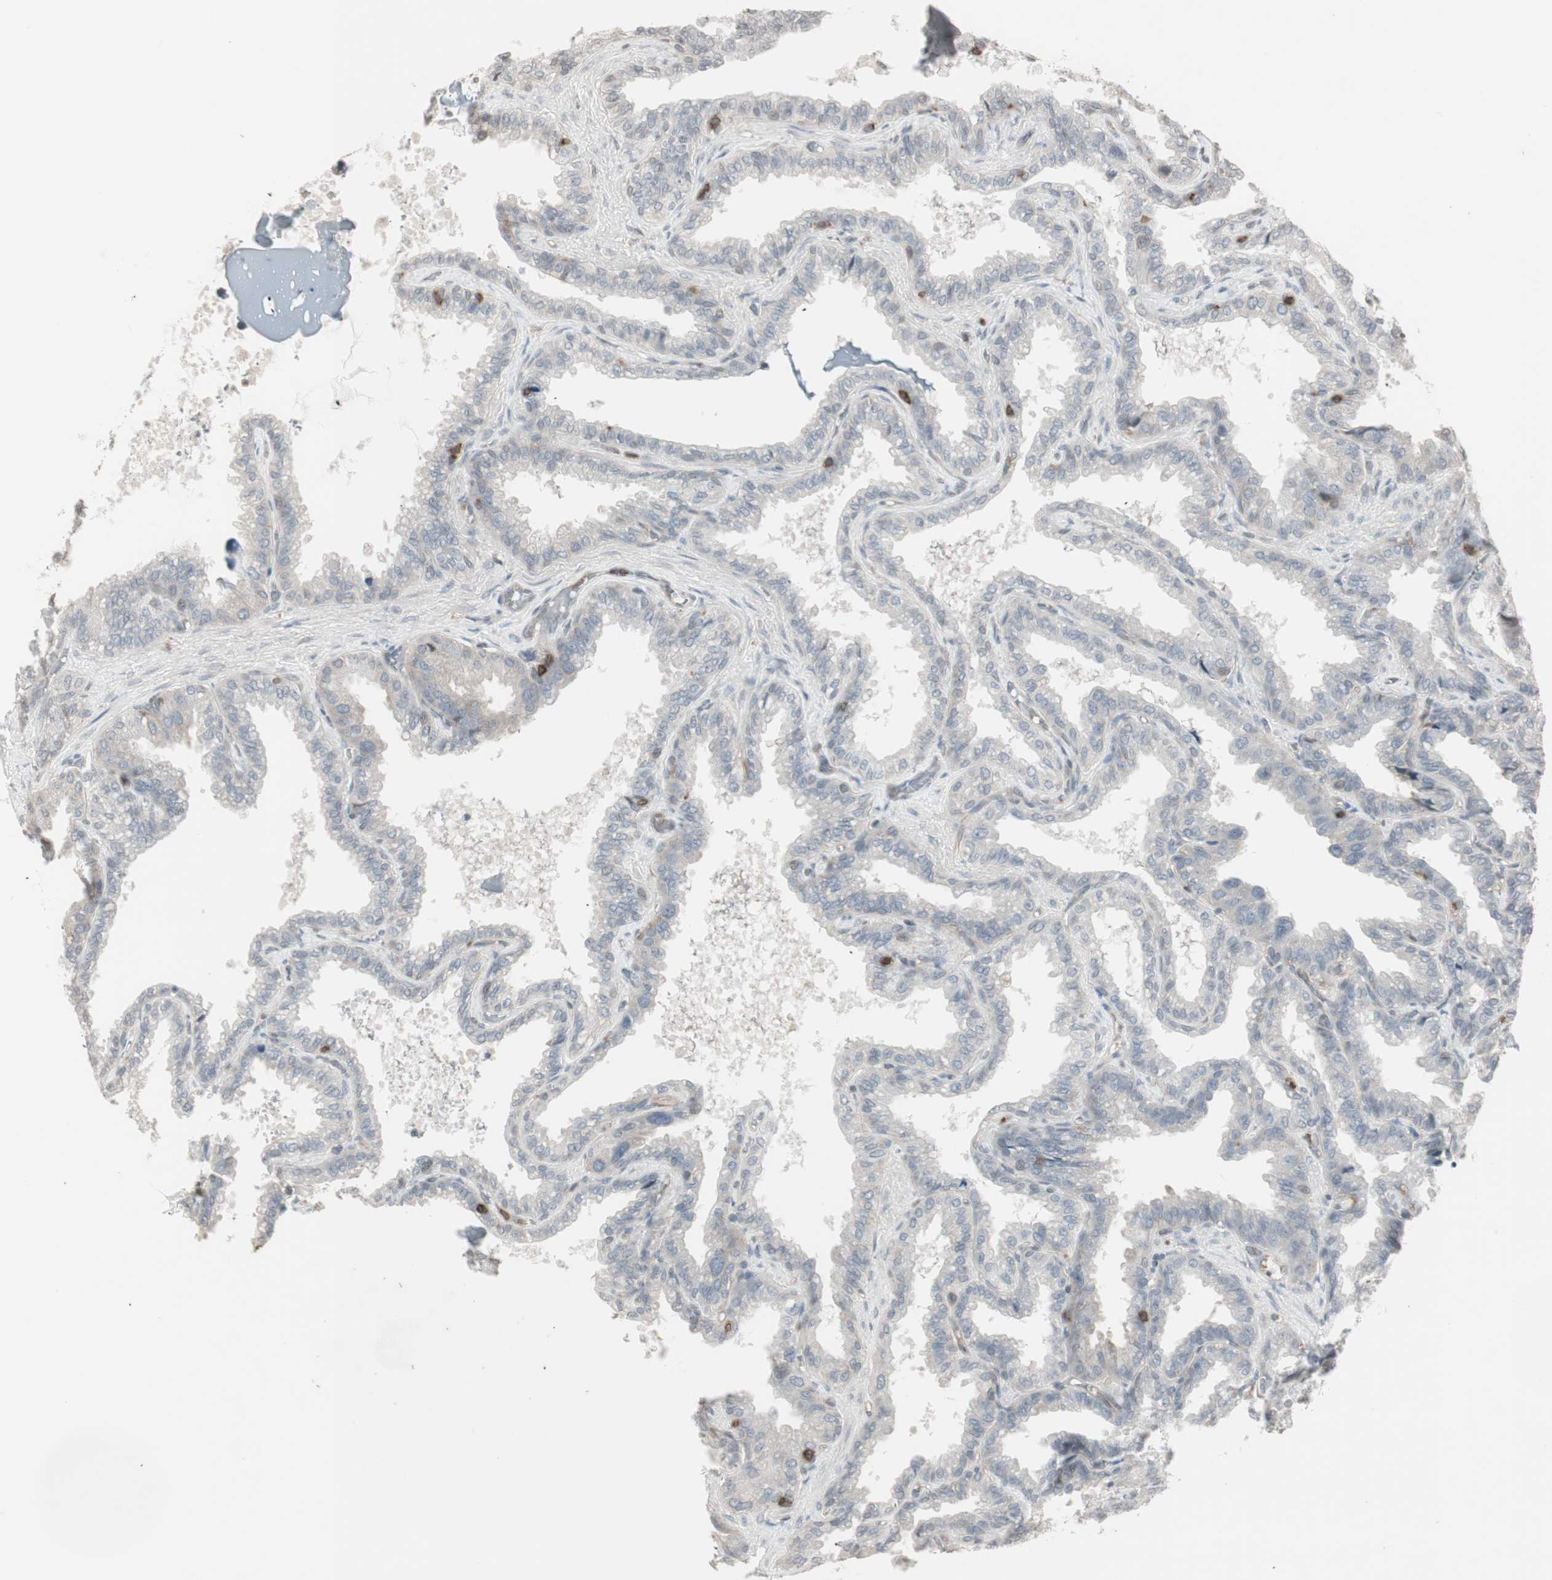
{"staining": {"intensity": "weak", "quantity": "25%-75%", "location": "cytoplasmic/membranous"}, "tissue": "seminal vesicle", "cell_type": "Glandular cells", "image_type": "normal", "snomed": [{"axis": "morphology", "description": "Normal tissue, NOS"}, {"axis": "topography", "description": "Seminal veicle"}], "caption": "IHC (DAB (3,3'-diaminobenzidine)) staining of normal seminal vesicle displays weak cytoplasmic/membranous protein staining in about 25%-75% of glandular cells.", "gene": "ARHGEF1", "patient": {"sex": "male", "age": 46}}